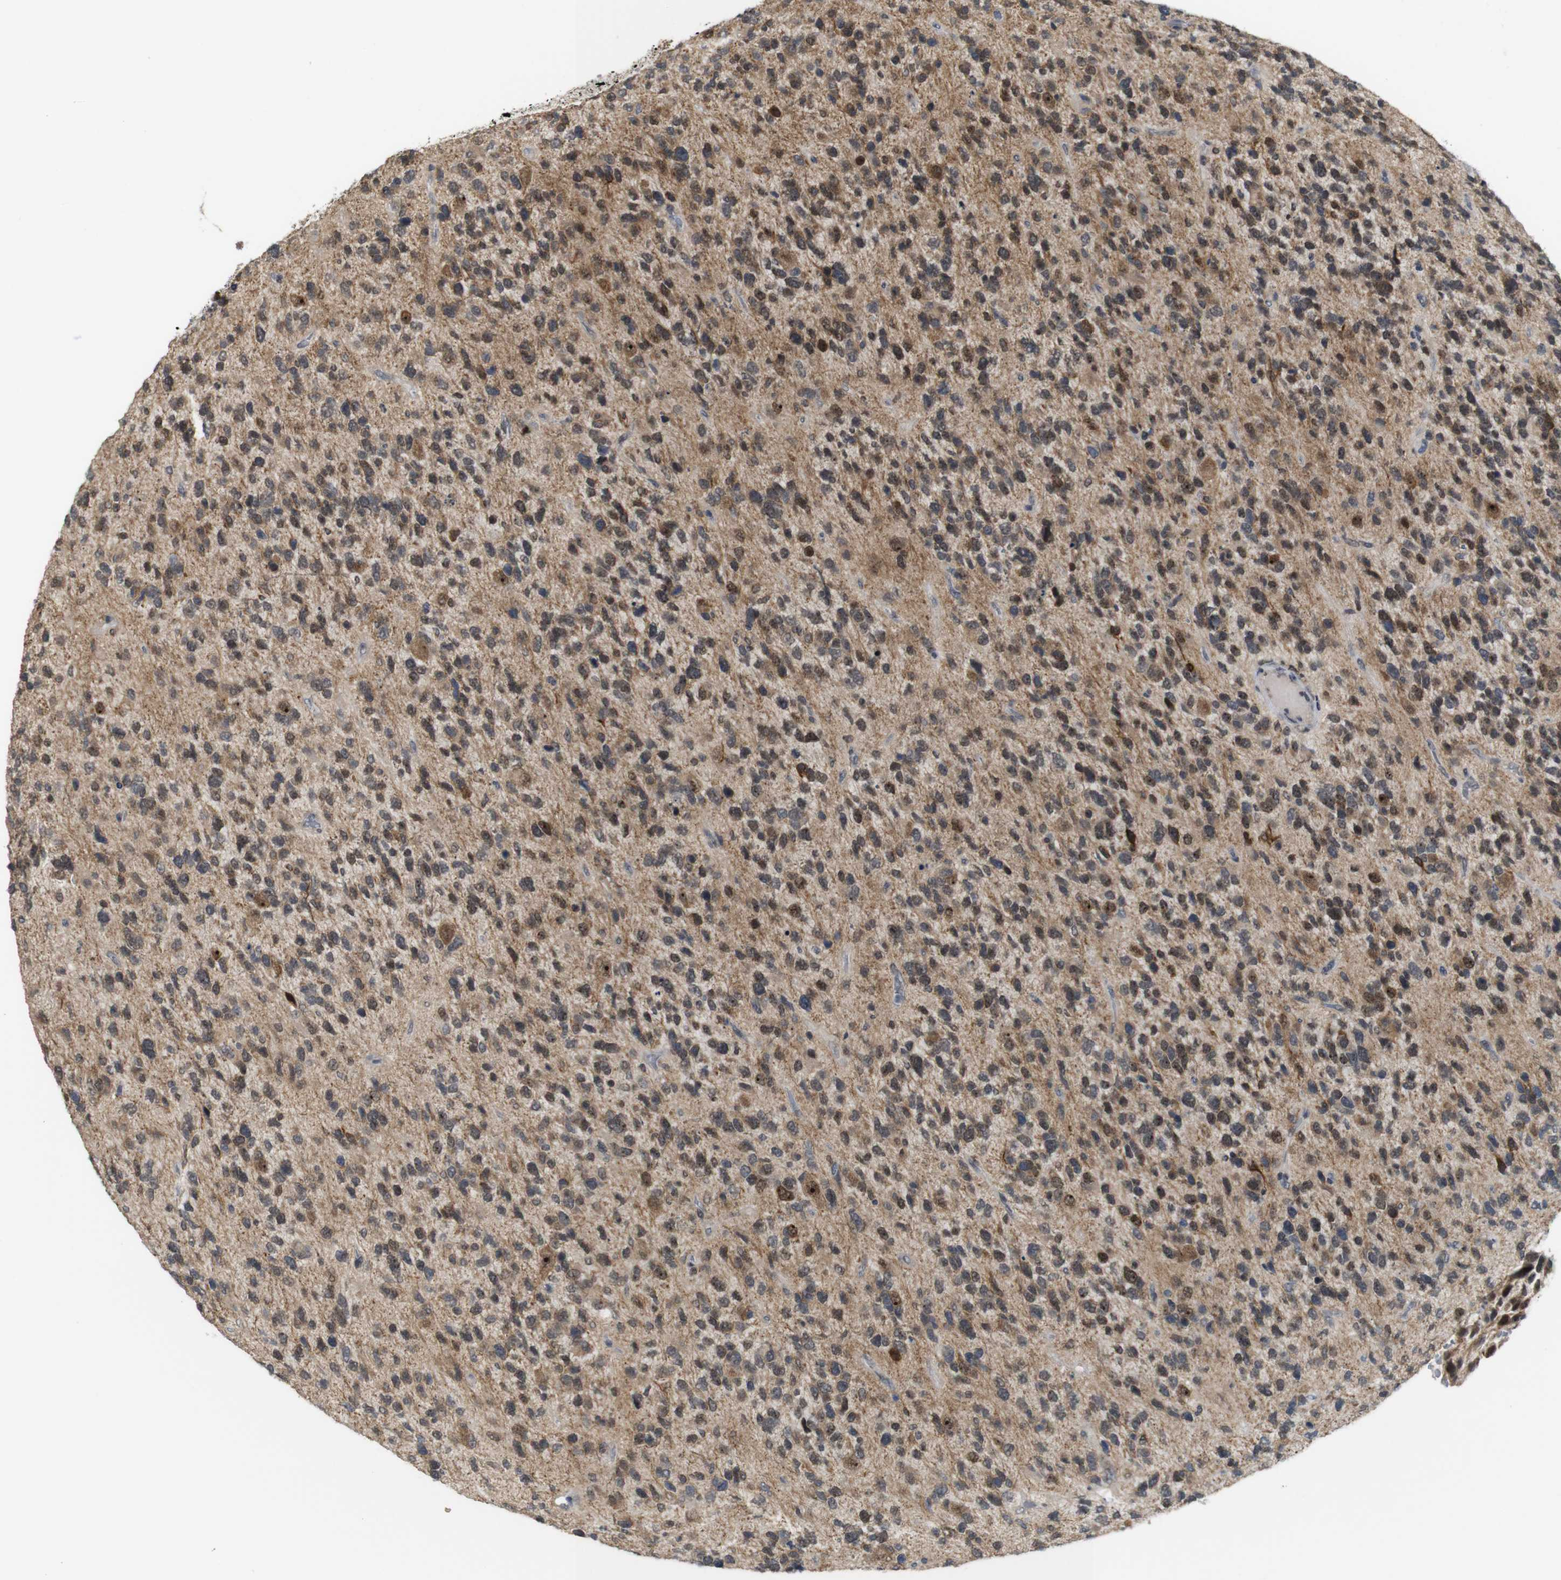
{"staining": {"intensity": "moderate", "quantity": "<25%", "location": "cytoplasmic/membranous,nuclear"}, "tissue": "glioma", "cell_type": "Tumor cells", "image_type": "cancer", "snomed": [{"axis": "morphology", "description": "Glioma, malignant, High grade"}, {"axis": "topography", "description": "Brain"}], "caption": "The immunohistochemical stain highlights moderate cytoplasmic/membranous and nuclear positivity in tumor cells of glioma tissue. Using DAB (brown) and hematoxylin (blue) stains, captured at high magnification using brightfield microscopy.", "gene": "PNMA8A", "patient": {"sex": "female", "age": 58}}